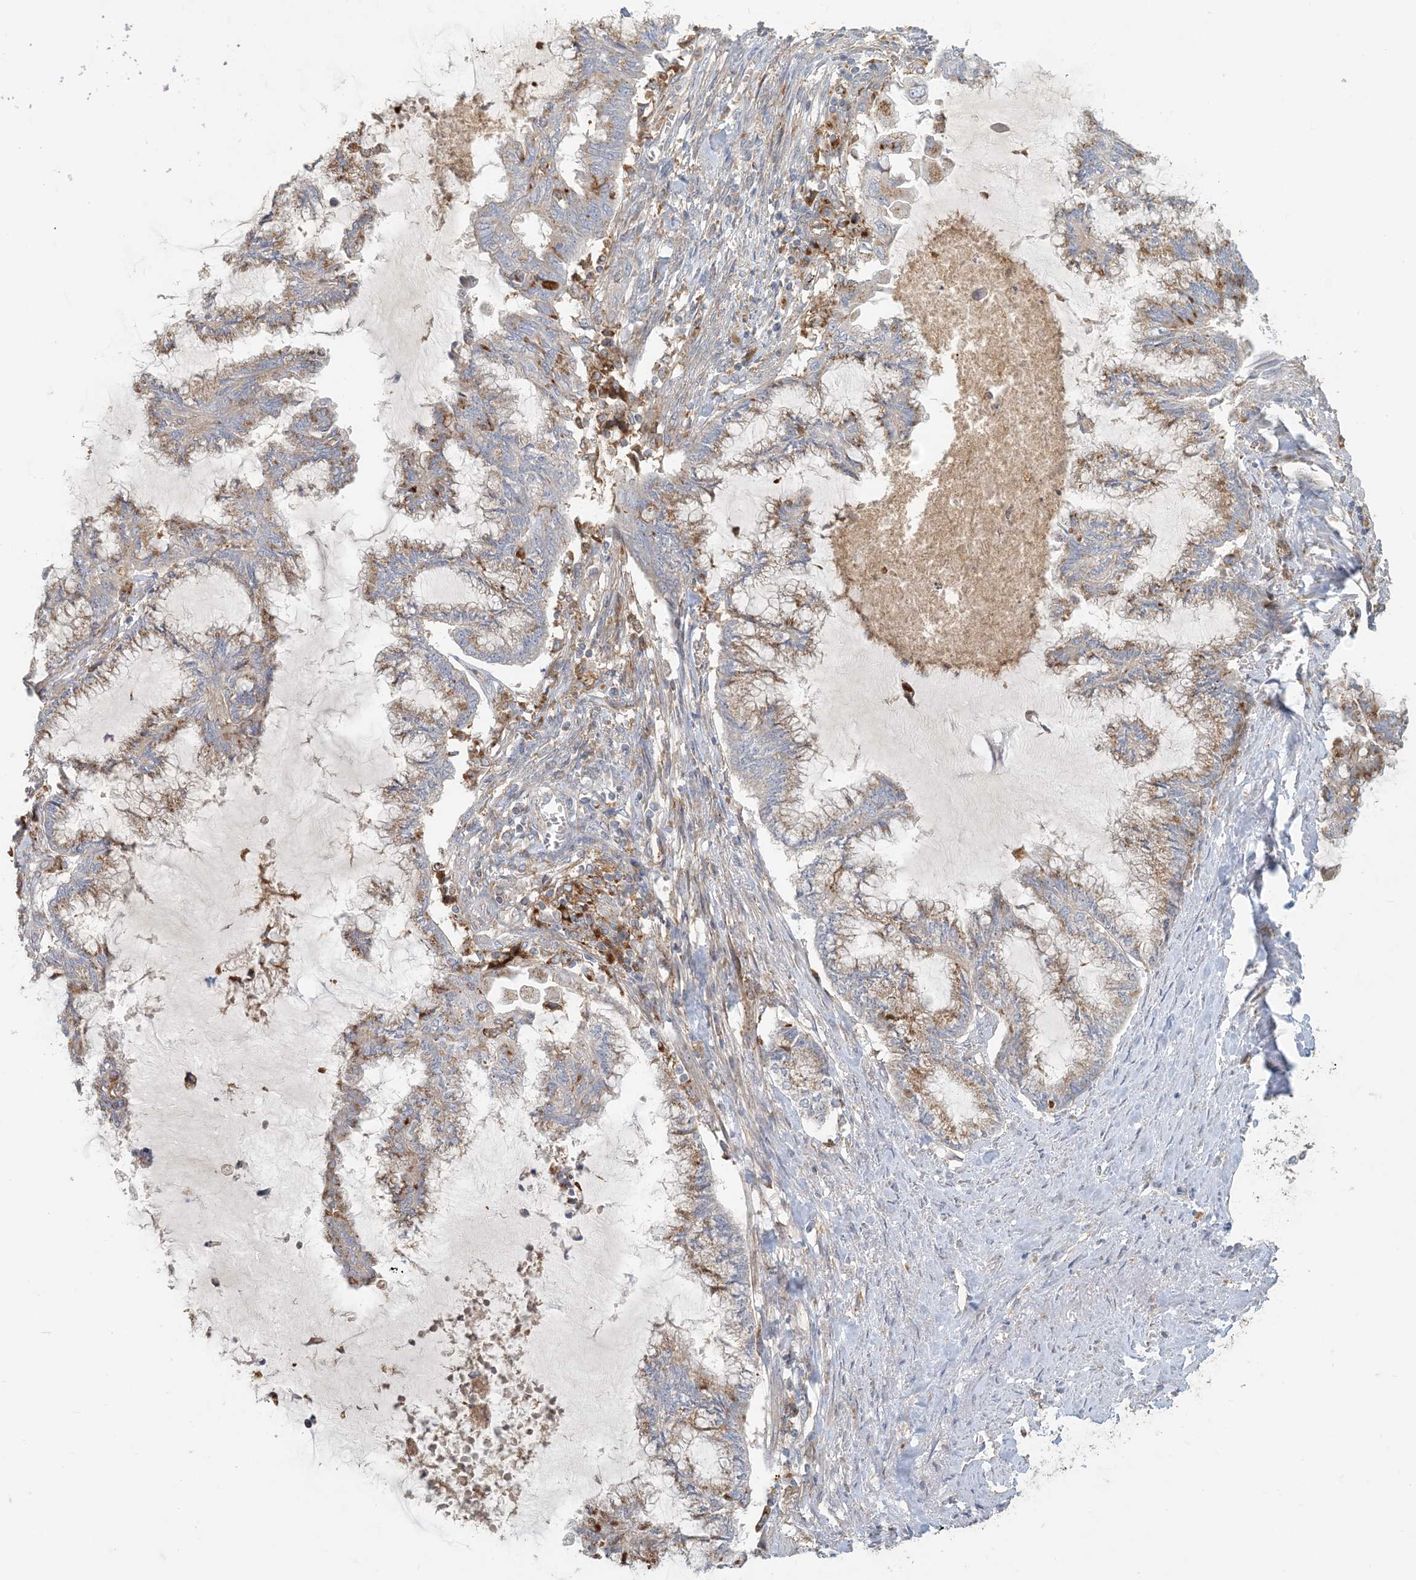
{"staining": {"intensity": "moderate", "quantity": "25%-75%", "location": "cytoplasmic/membranous"}, "tissue": "endometrial cancer", "cell_type": "Tumor cells", "image_type": "cancer", "snomed": [{"axis": "morphology", "description": "Adenocarcinoma, NOS"}, {"axis": "topography", "description": "Endometrium"}], "caption": "IHC micrograph of human endometrial adenocarcinoma stained for a protein (brown), which exhibits medium levels of moderate cytoplasmic/membranous staining in approximately 25%-75% of tumor cells.", "gene": "SPPL2A", "patient": {"sex": "female", "age": 86}}